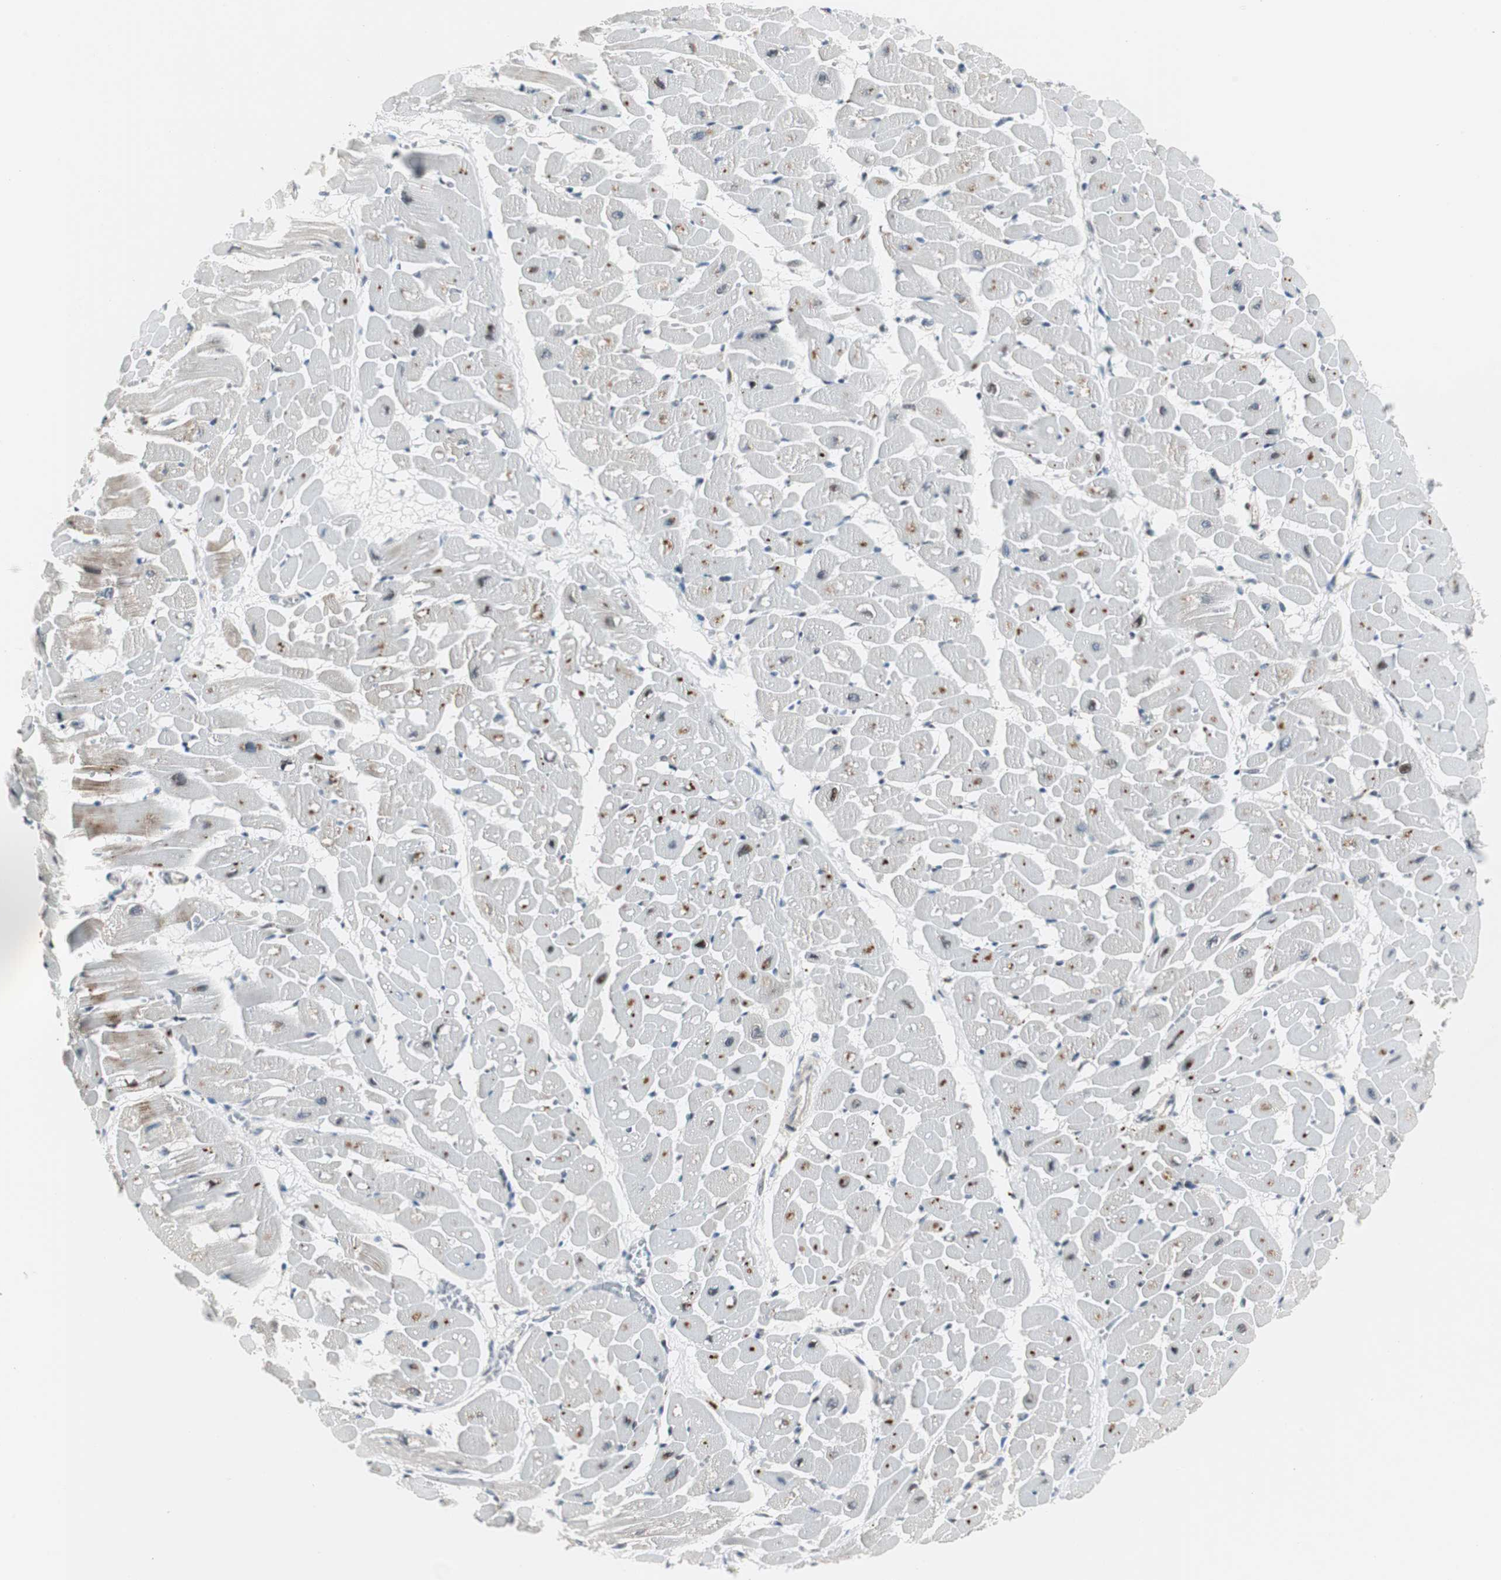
{"staining": {"intensity": "moderate", "quantity": "25%-75%", "location": "nuclear"}, "tissue": "heart muscle", "cell_type": "Cardiomyocytes", "image_type": "normal", "snomed": [{"axis": "morphology", "description": "Normal tissue, NOS"}, {"axis": "topography", "description": "Heart"}], "caption": "Heart muscle stained with immunohistochemistry reveals moderate nuclear expression in approximately 25%-75% of cardiomyocytes.", "gene": "RAD1", "patient": {"sex": "male", "age": 45}}